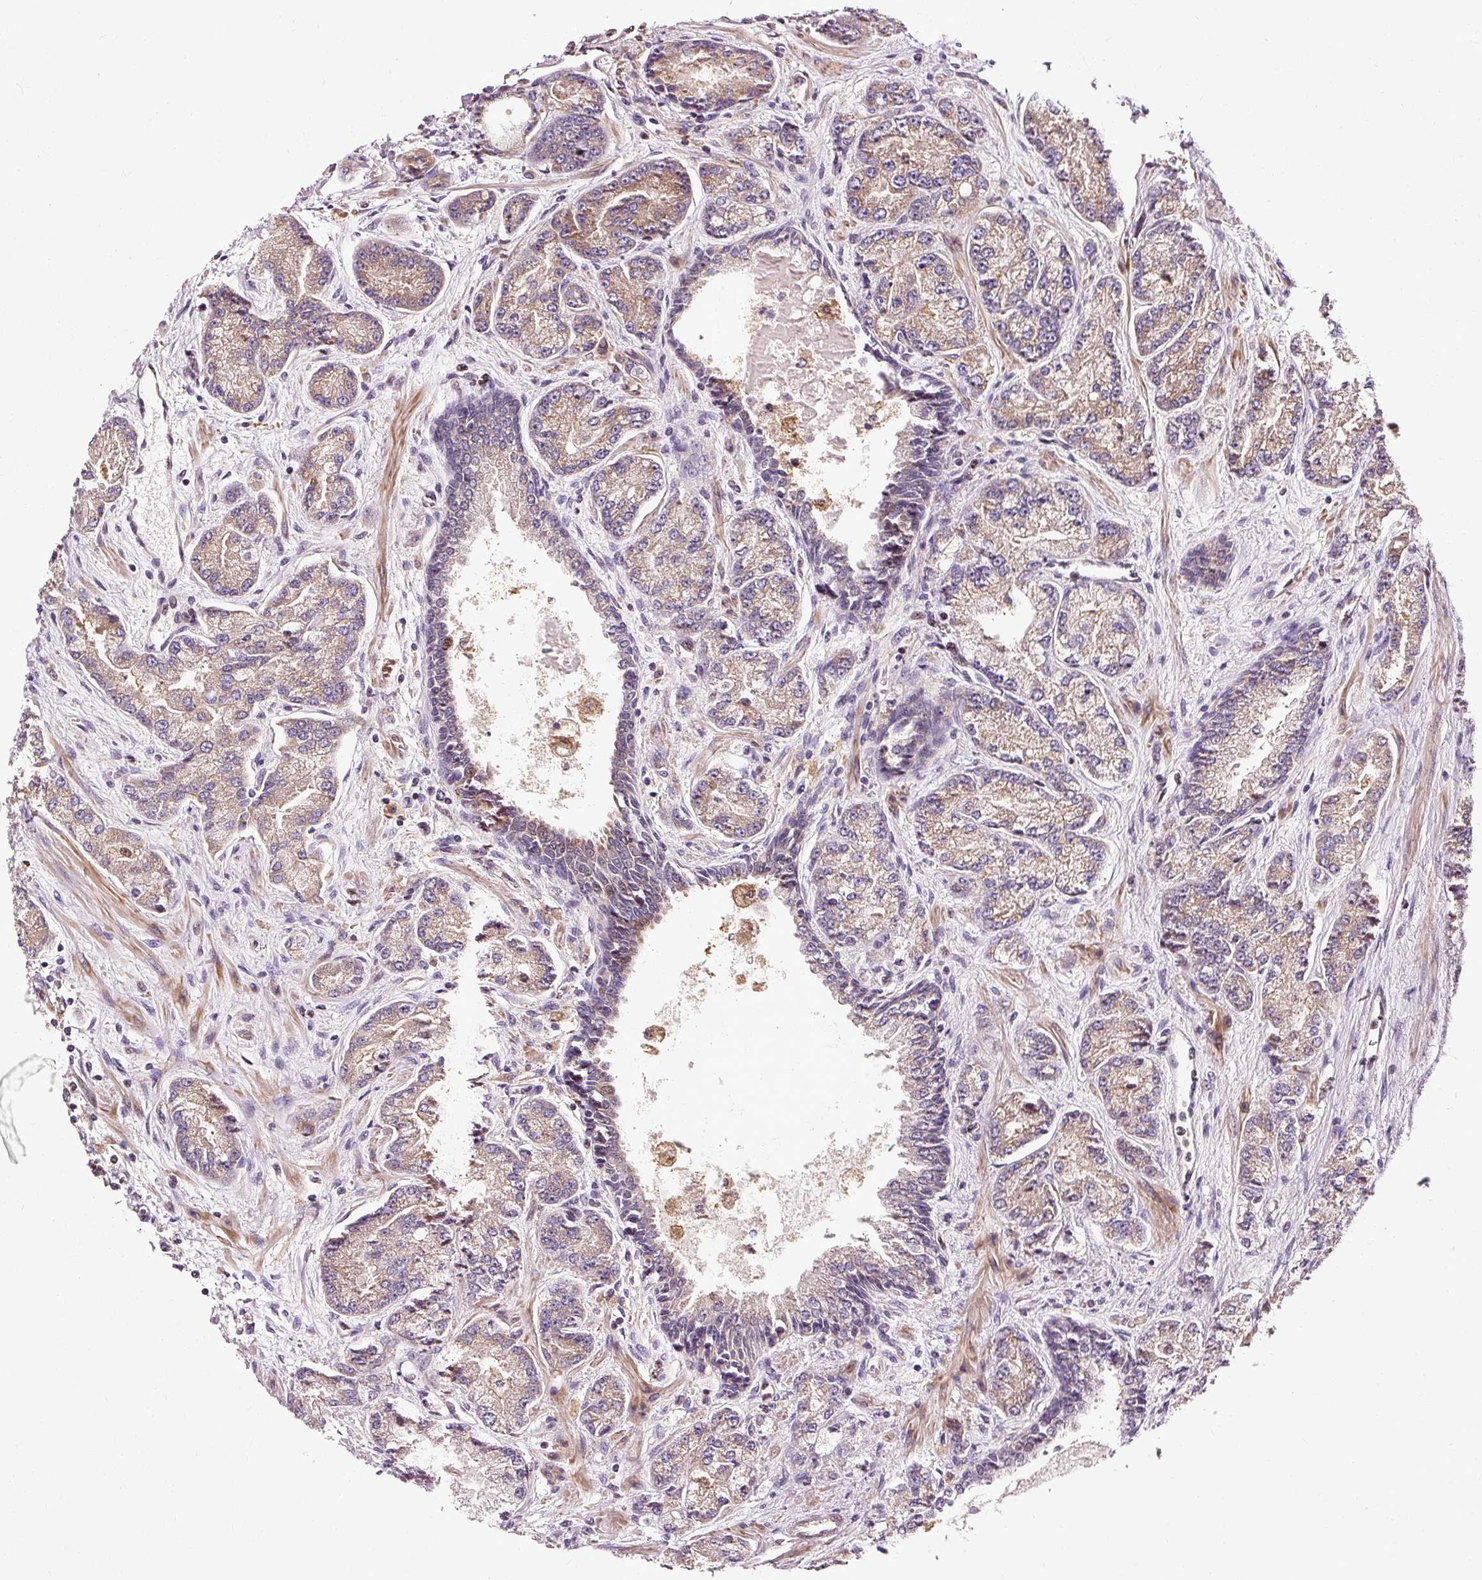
{"staining": {"intensity": "weak", "quantity": ">75%", "location": "cytoplasmic/membranous"}, "tissue": "prostate cancer", "cell_type": "Tumor cells", "image_type": "cancer", "snomed": [{"axis": "morphology", "description": "Adenocarcinoma, High grade"}, {"axis": "topography", "description": "Prostate"}], "caption": "A brown stain highlights weak cytoplasmic/membranous staining of a protein in human prostate high-grade adenocarcinoma tumor cells. (DAB (3,3'-diaminobenzidine) IHC with brightfield microscopy, high magnification).", "gene": "NAPA", "patient": {"sex": "male", "age": 68}}